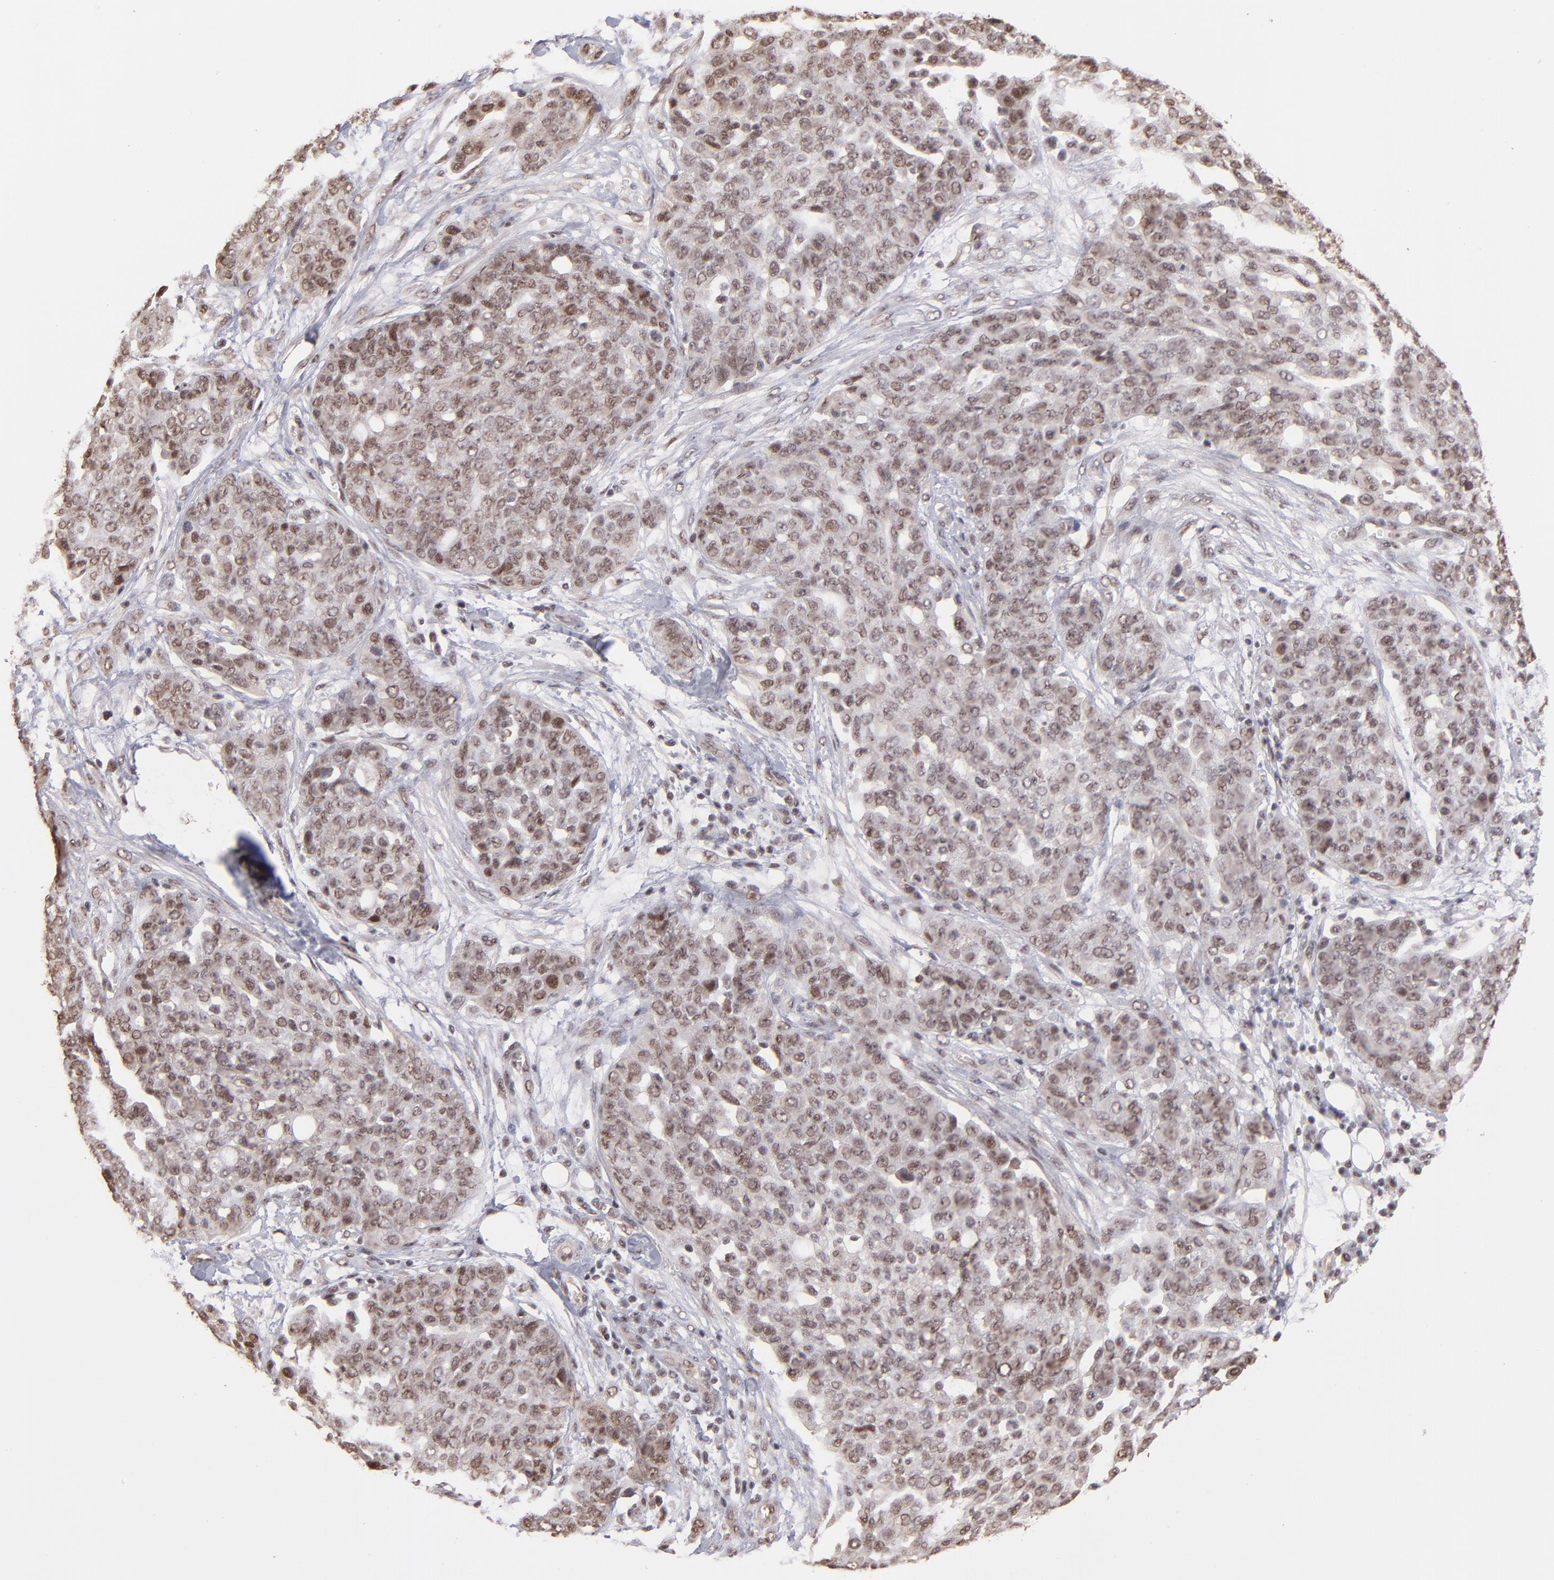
{"staining": {"intensity": "weak", "quantity": "<25%", "location": "nuclear"}, "tissue": "ovarian cancer", "cell_type": "Tumor cells", "image_type": "cancer", "snomed": [{"axis": "morphology", "description": "Cystadenocarcinoma, serous, NOS"}, {"axis": "topography", "description": "Soft tissue"}, {"axis": "topography", "description": "Ovary"}], "caption": "Immunohistochemical staining of ovarian serous cystadenocarcinoma demonstrates no significant expression in tumor cells.", "gene": "TERF2", "patient": {"sex": "female", "age": 57}}